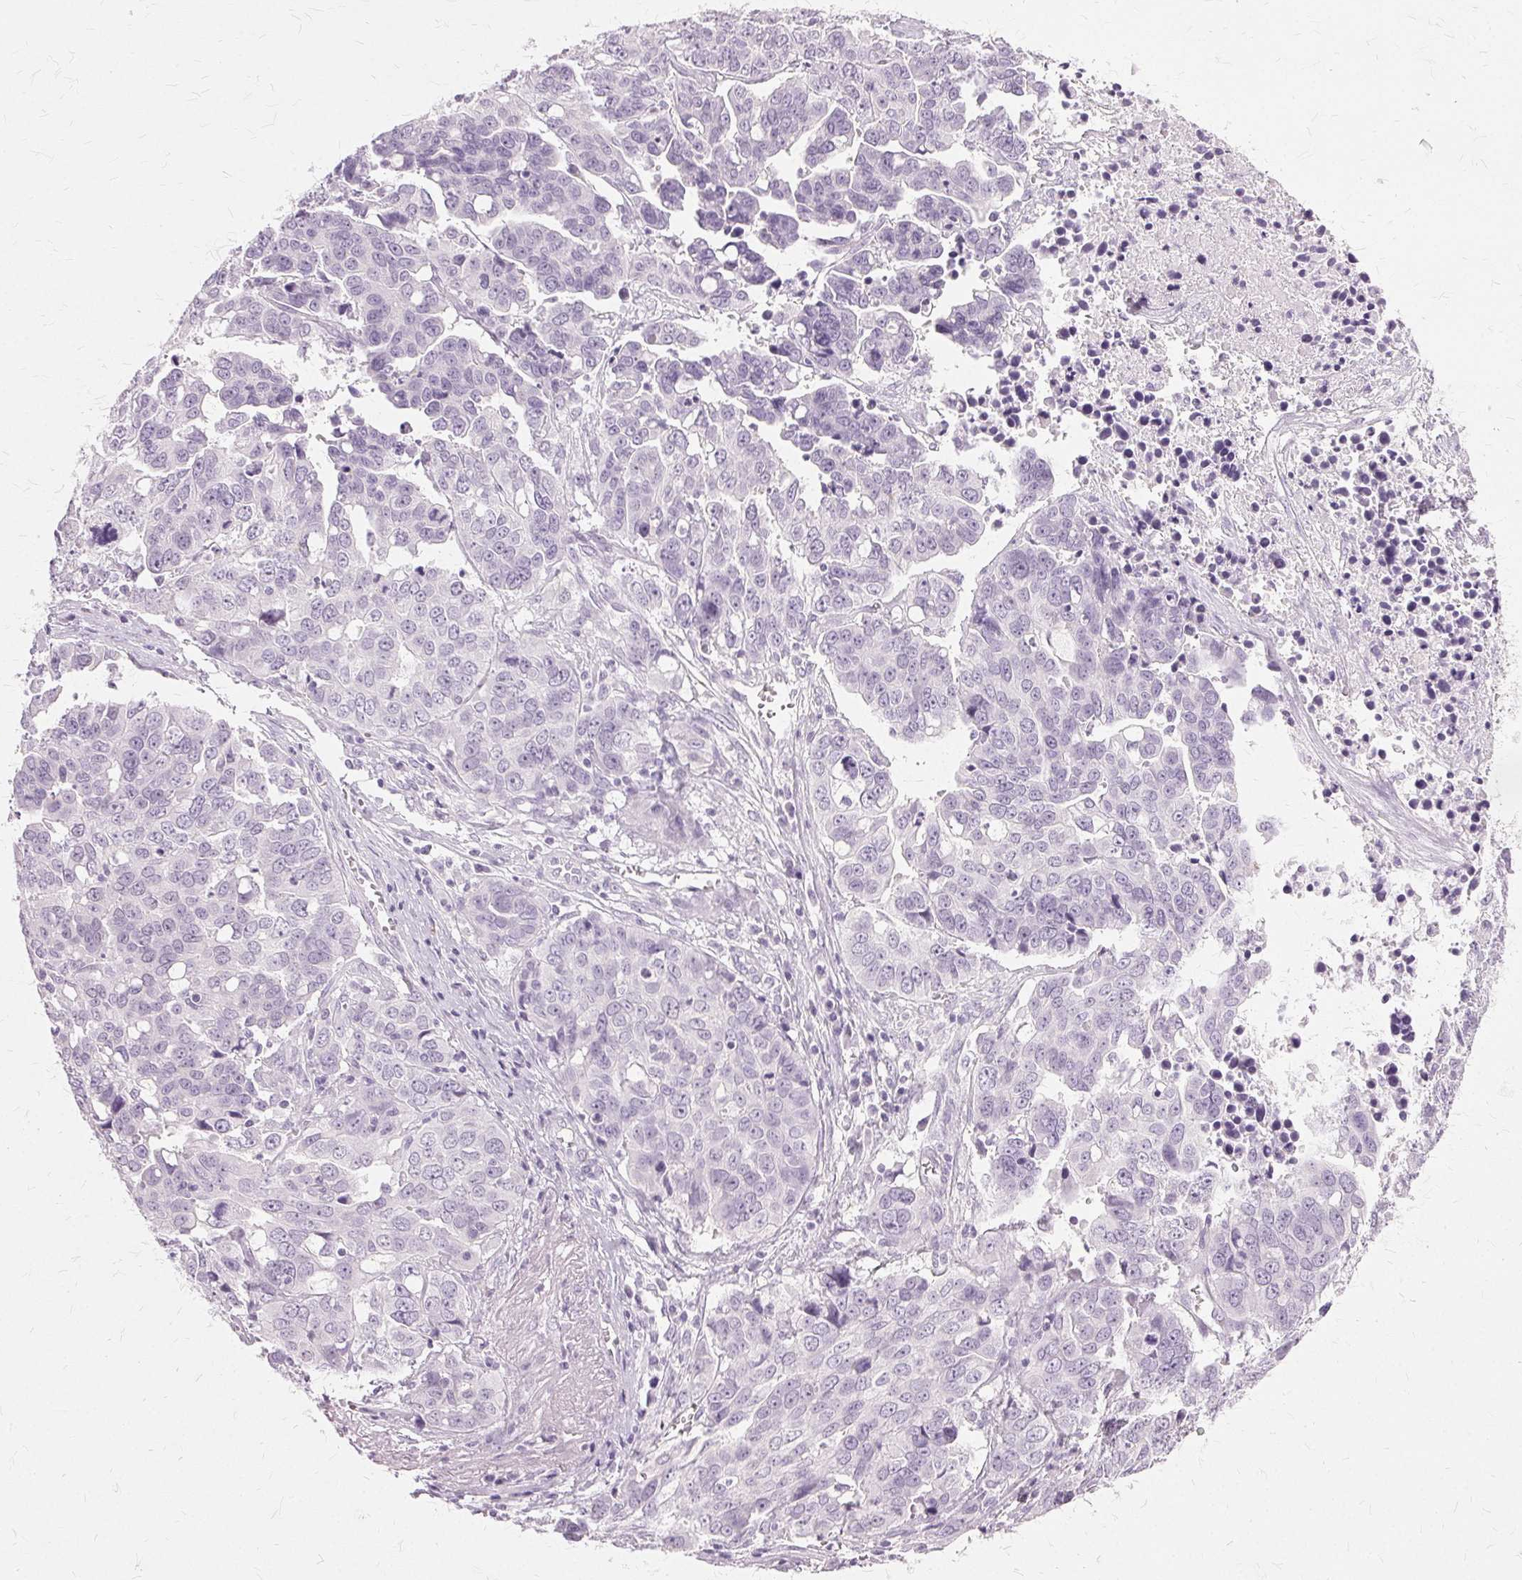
{"staining": {"intensity": "negative", "quantity": "none", "location": "none"}, "tissue": "ovarian cancer", "cell_type": "Tumor cells", "image_type": "cancer", "snomed": [{"axis": "morphology", "description": "Carcinoma, endometroid"}, {"axis": "topography", "description": "Ovary"}], "caption": "Endometroid carcinoma (ovarian) was stained to show a protein in brown. There is no significant expression in tumor cells.", "gene": "SLC45A3", "patient": {"sex": "female", "age": 78}}